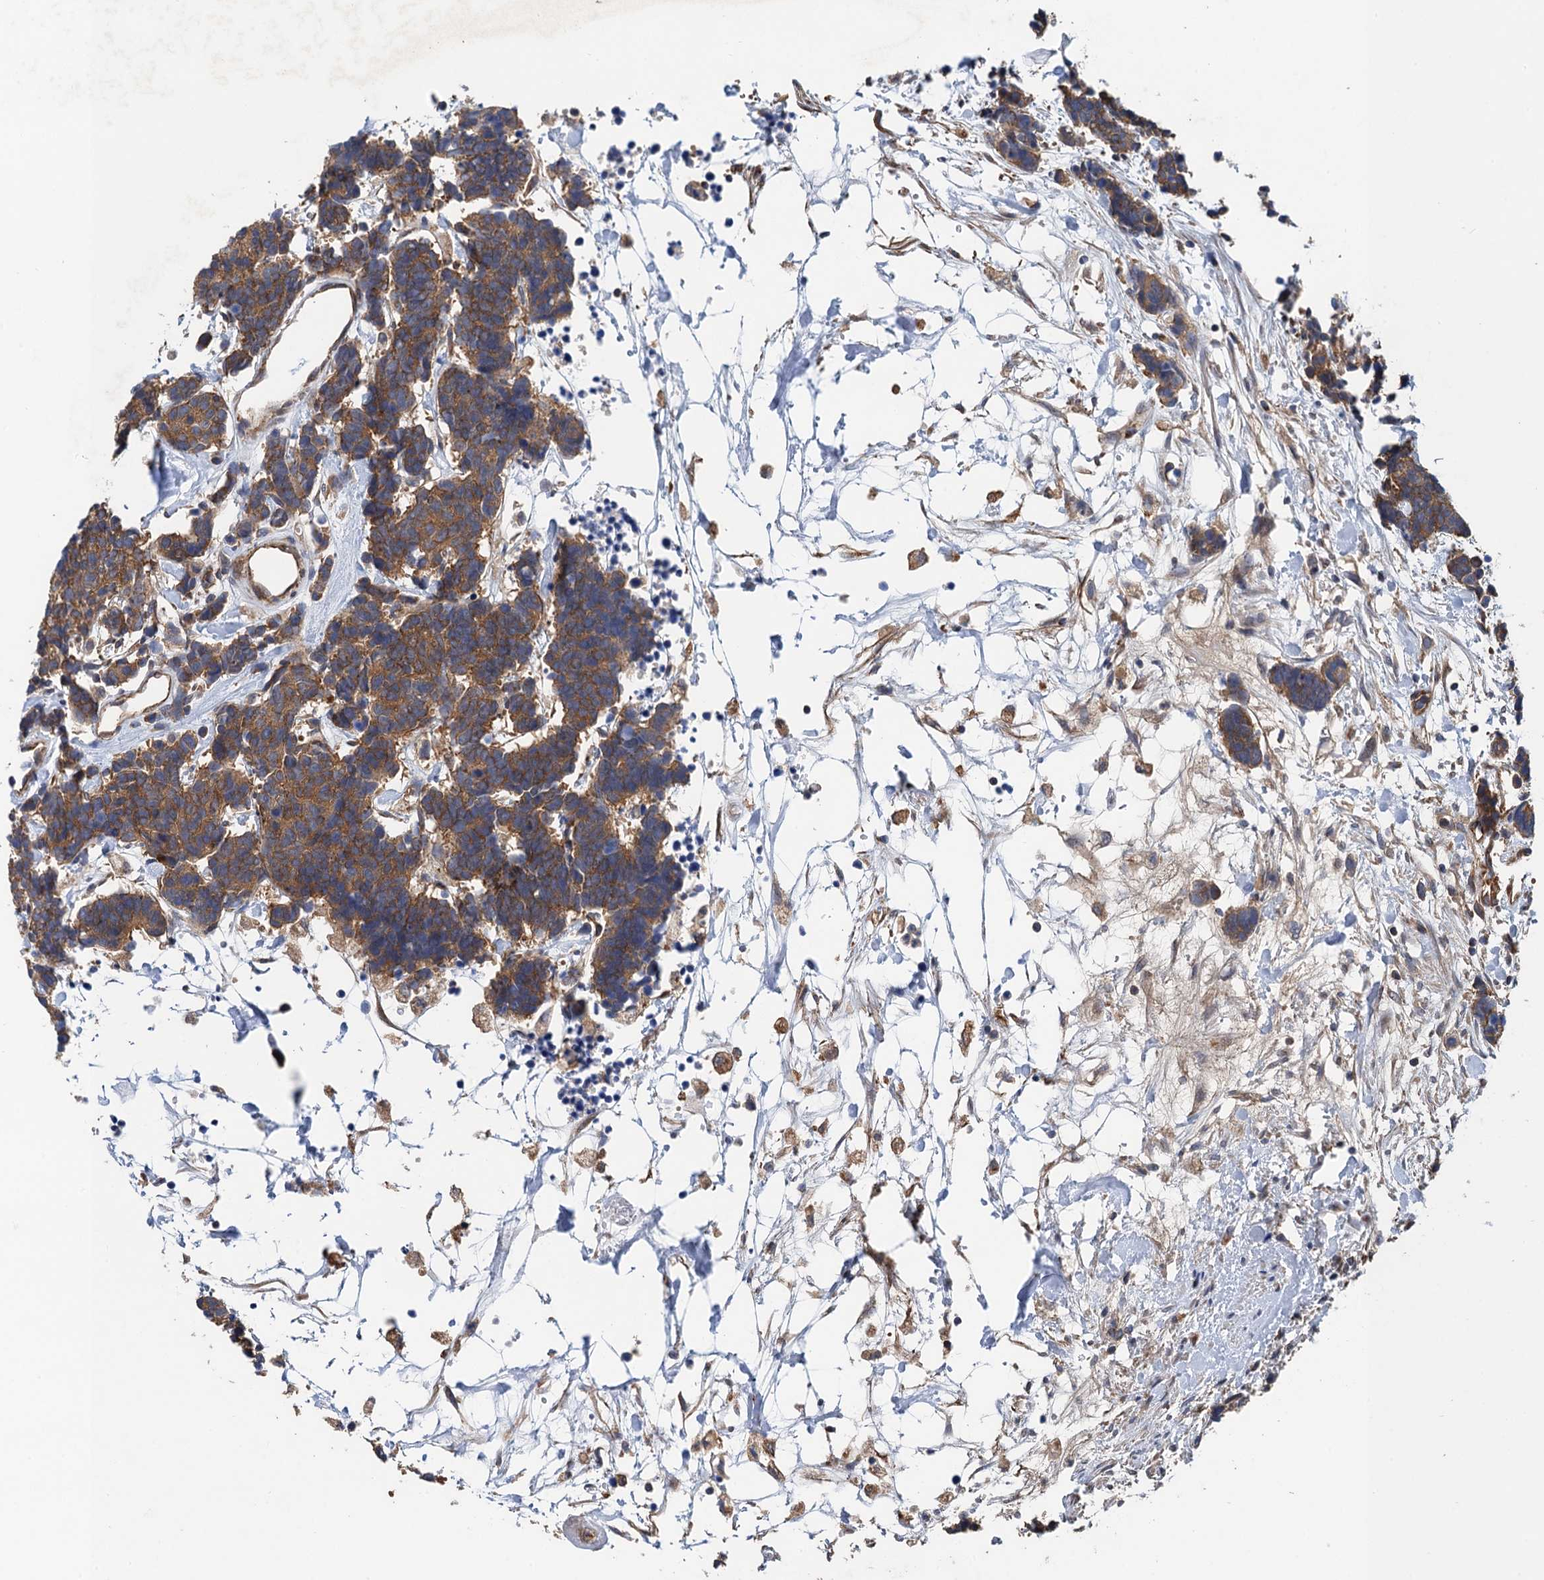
{"staining": {"intensity": "moderate", "quantity": ">75%", "location": "cytoplasmic/membranous"}, "tissue": "carcinoid", "cell_type": "Tumor cells", "image_type": "cancer", "snomed": [{"axis": "morphology", "description": "Carcinoma, NOS"}, {"axis": "morphology", "description": "Carcinoid, malignant, NOS"}, {"axis": "topography", "description": "Urinary bladder"}], "caption": "Carcinoid tissue exhibits moderate cytoplasmic/membranous positivity in approximately >75% of tumor cells", "gene": "PJA2", "patient": {"sex": "male", "age": 57}}